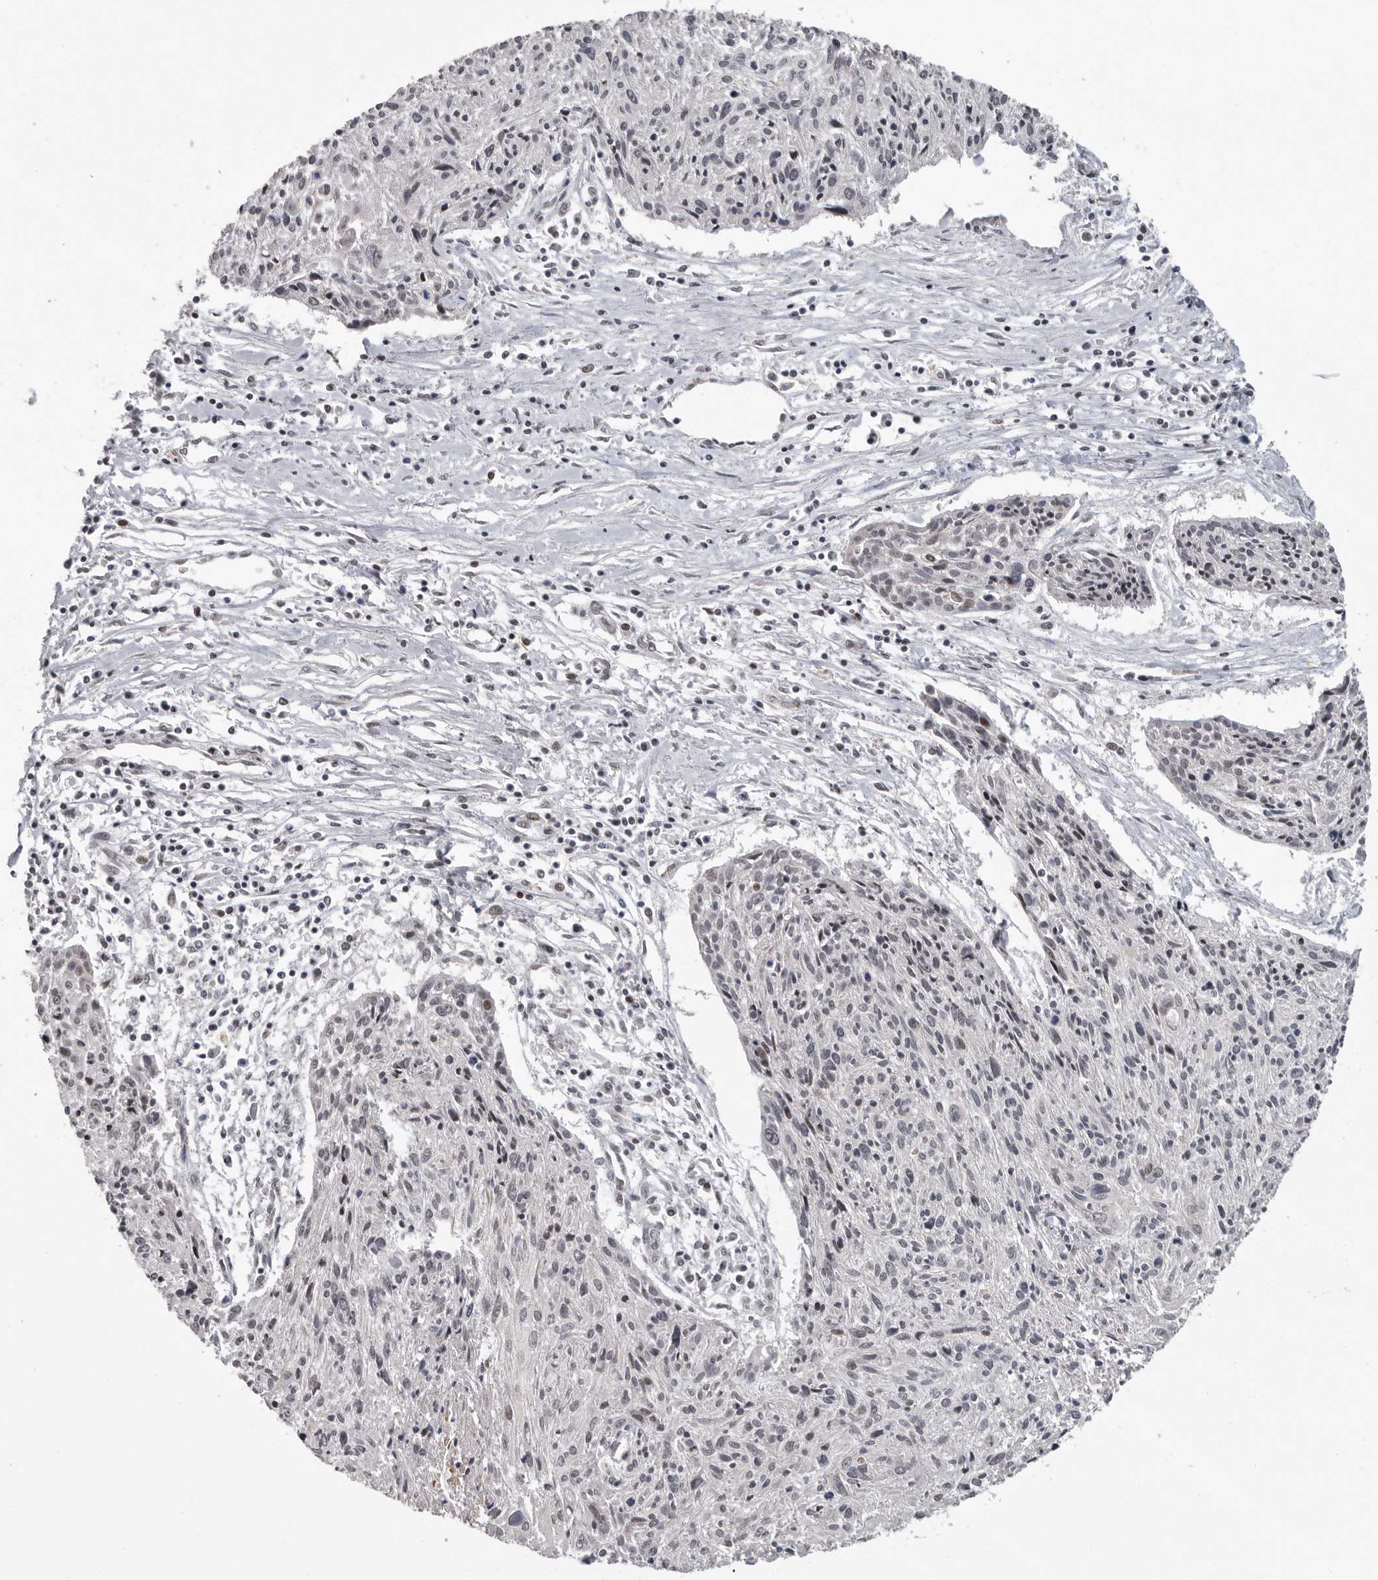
{"staining": {"intensity": "negative", "quantity": "none", "location": "none"}, "tissue": "cervical cancer", "cell_type": "Tumor cells", "image_type": "cancer", "snomed": [{"axis": "morphology", "description": "Squamous cell carcinoma, NOS"}, {"axis": "topography", "description": "Cervix"}], "caption": "Cervical cancer (squamous cell carcinoma) stained for a protein using IHC shows no staining tumor cells.", "gene": "RALGPS2", "patient": {"sex": "female", "age": 51}}